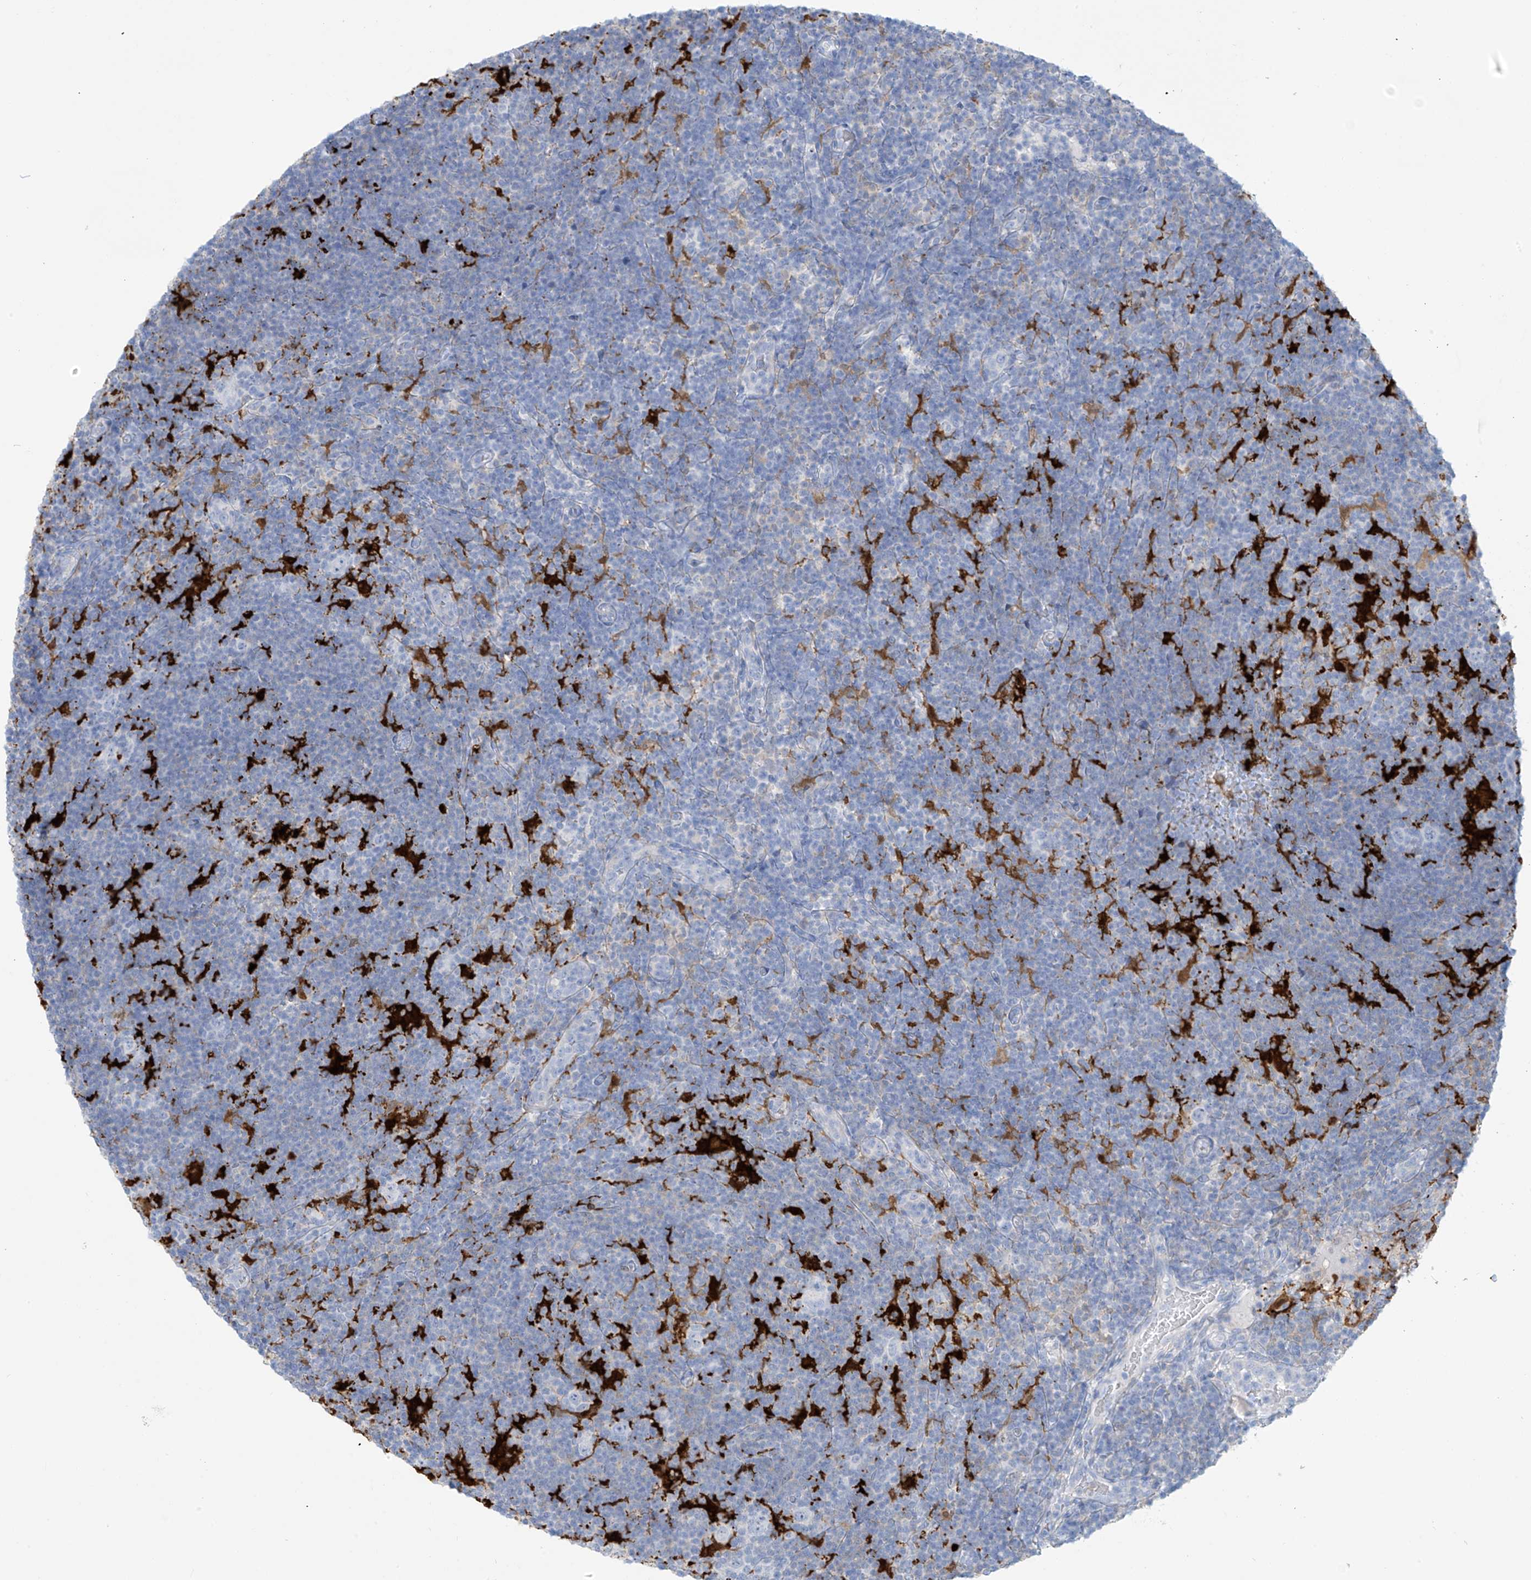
{"staining": {"intensity": "negative", "quantity": "none", "location": "none"}, "tissue": "lymphoma", "cell_type": "Tumor cells", "image_type": "cancer", "snomed": [{"axis": "morphology", "description": "Hodgkin's disease, NOS"}, {"axis": "topography", "description": "Lymph node"}], "caption": "Protein analysis of Hodgkin's disease reveals no significant expression in tumor cells.", "gene": "TRMT2B", "patient": {"sex": "female", "age": 57}}